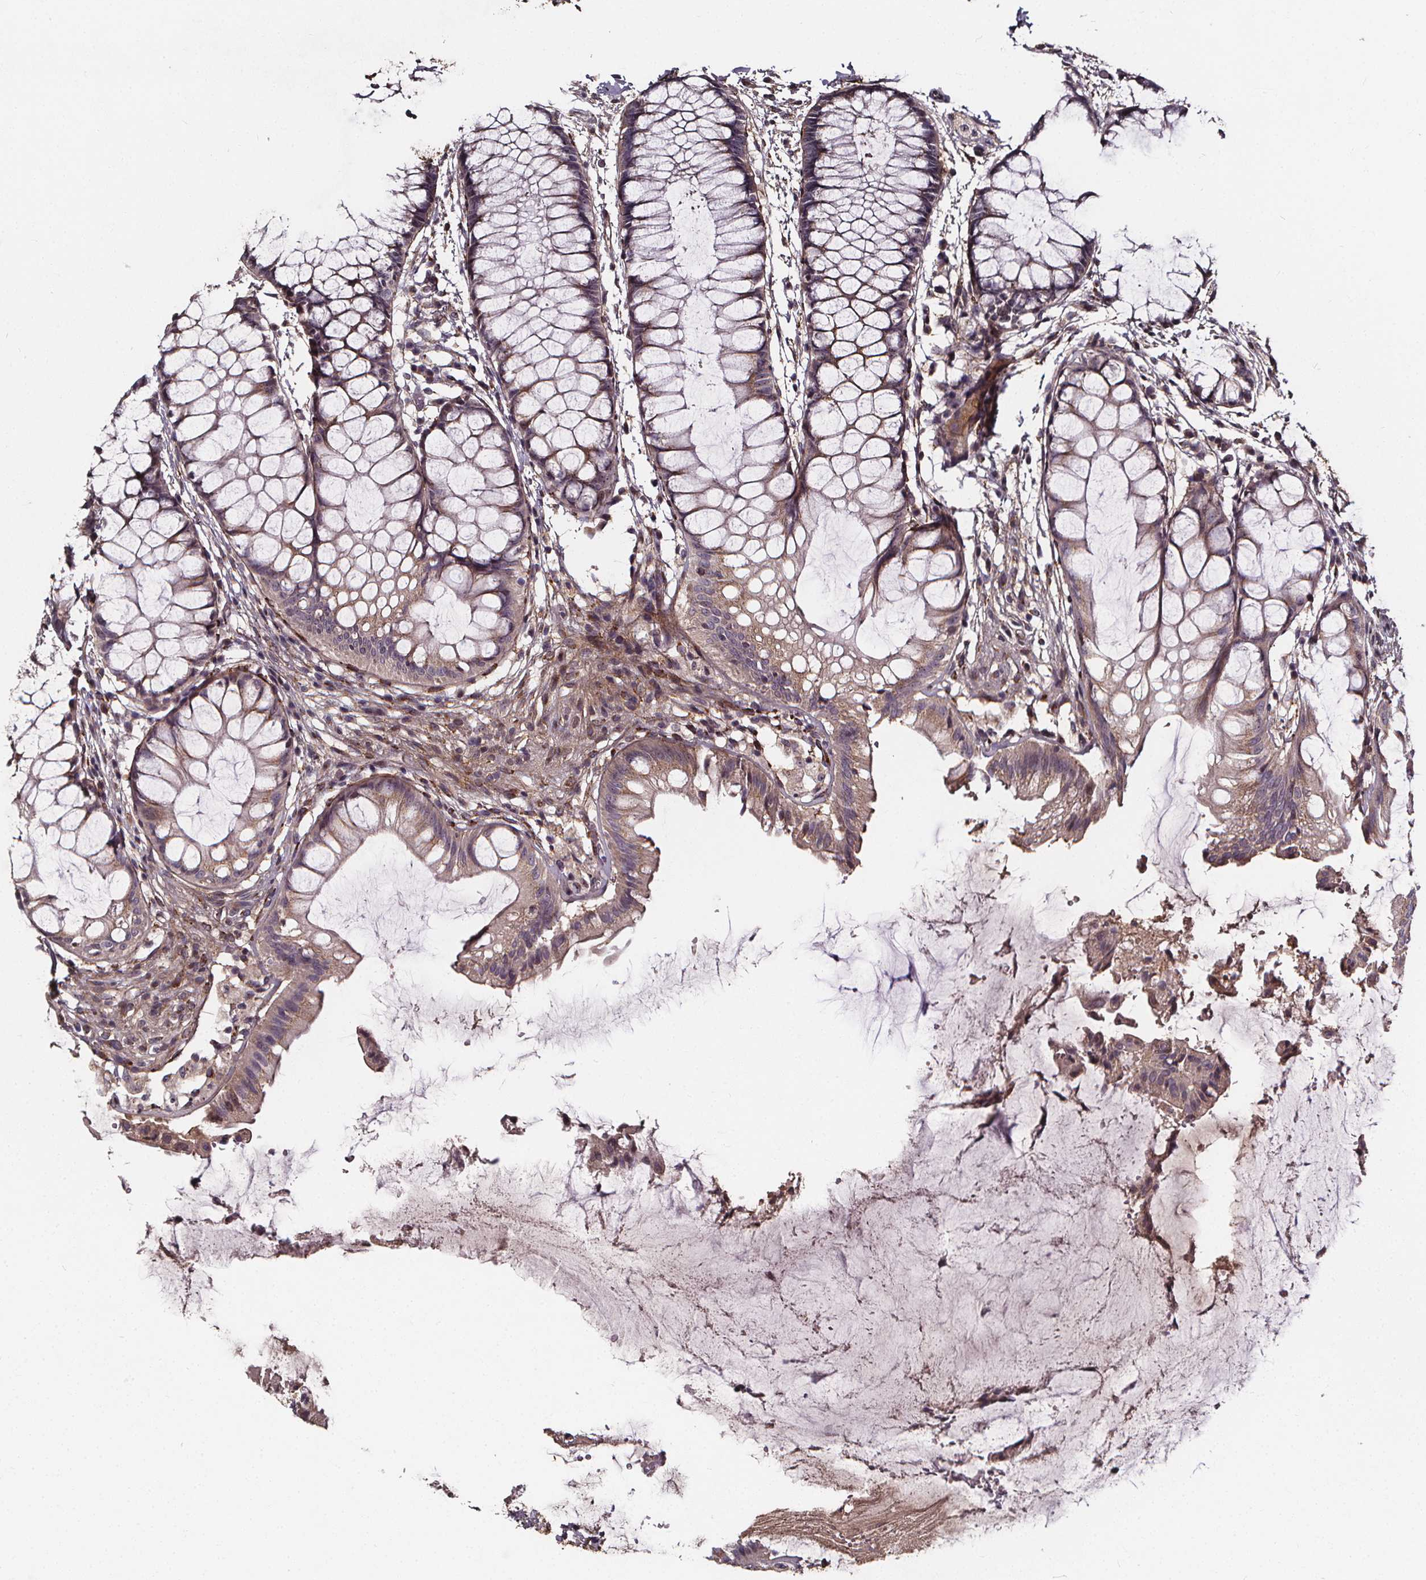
{"staining": {"intensity": "moderate", "quantity": ">75%", "location": "cytoplasmic/membranous"}, "tissue": "rectum", "cell_type": "Glandular cells", "image_type": "normal", "snomed": [{"axis": "morphology", "description": "Normal tissue, NOS"}, {"axis": "topography", "description": "Rectum"}], "caption": "An IHC image of benign tissue is shown. Protein staining in brown shows moderate cytoplasmic/membranous positivity in rectum within glandular cells. The protein of interest is shown in brown color, while the nuclei are stained blue.", "gene": "AEBP1", "patient": {"sex": "female", "age": 62}}